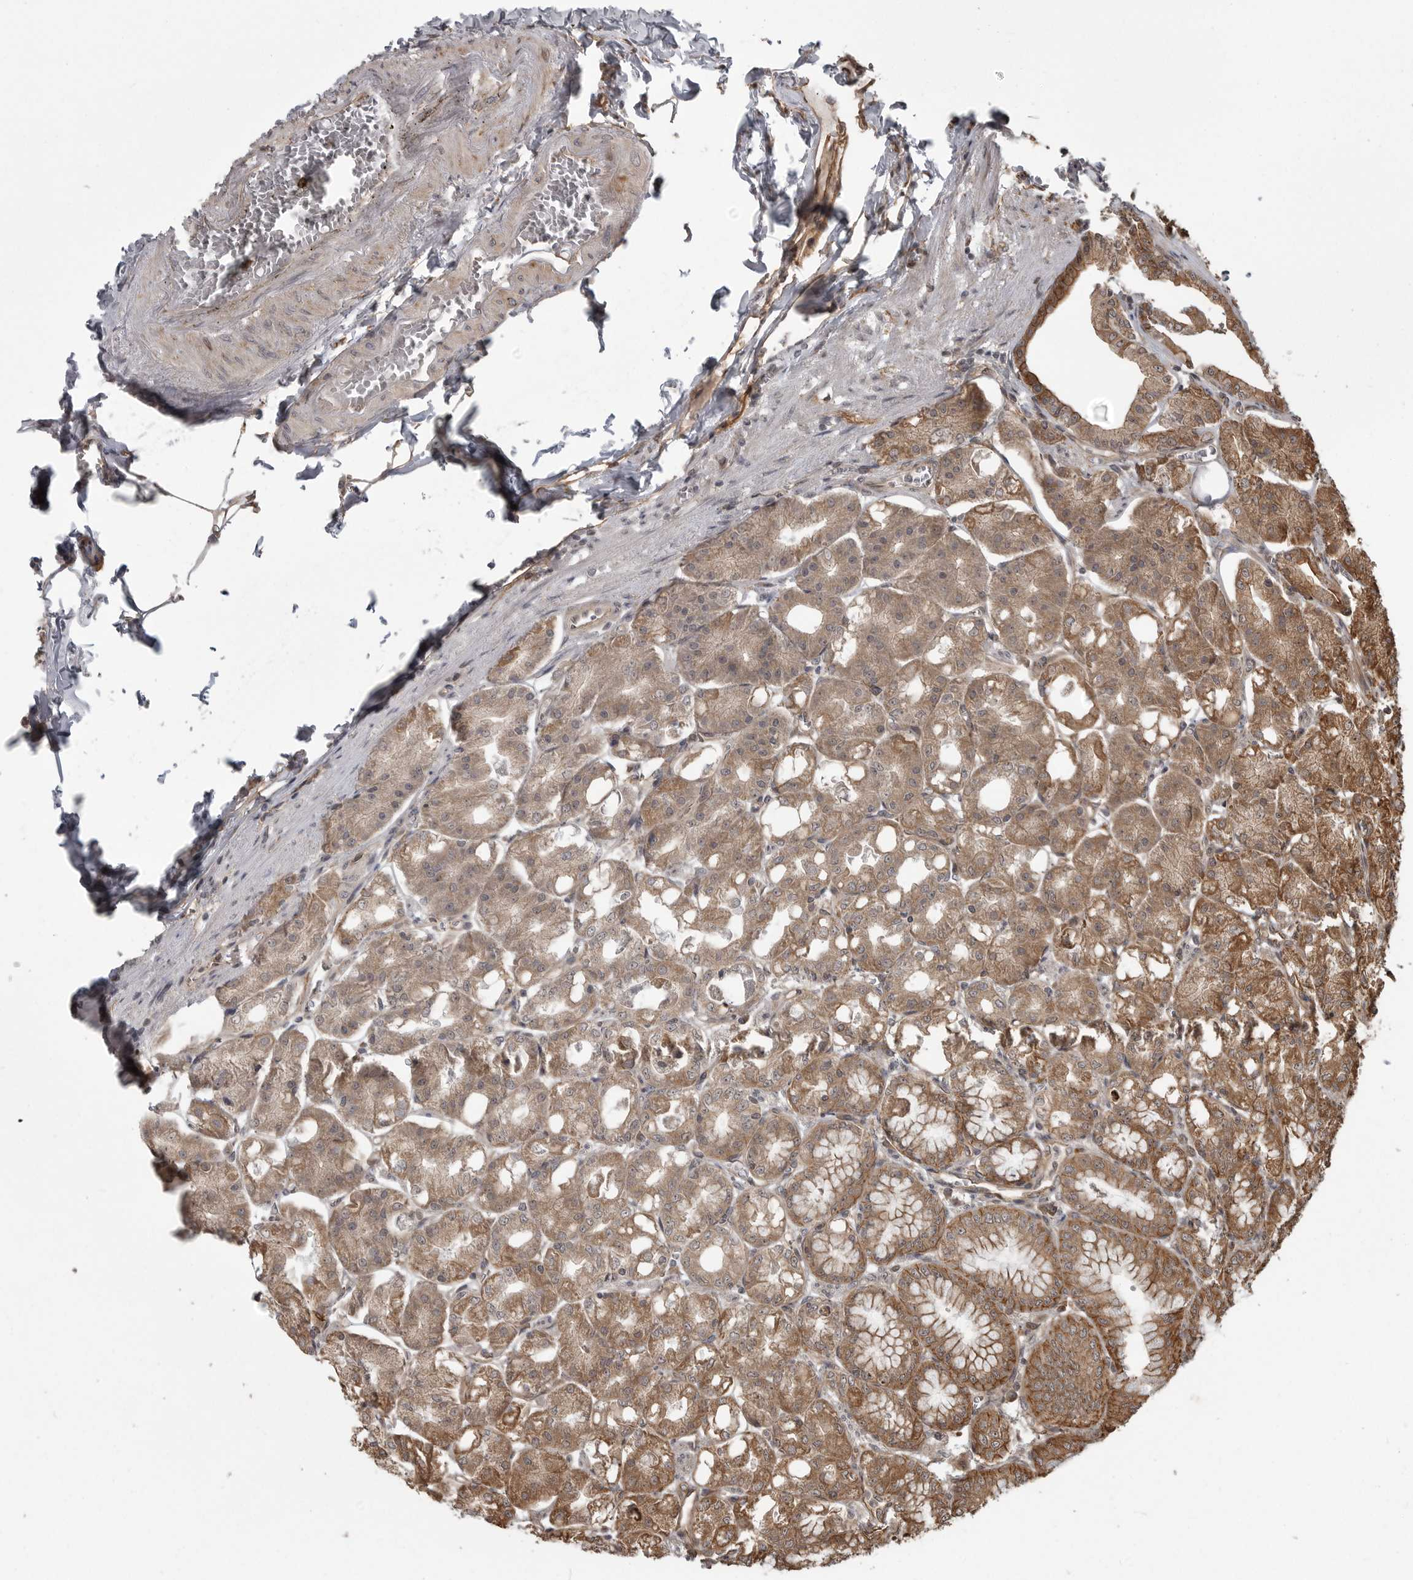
{"staining": {"intensity": "moderate", "quantity": ">75%", "location": "cytoplasmic/membranous"}, "tissue": "stomach", "cell_type": "Glandular cells", "image_type": "normal", "snomed": [{"axis": "morphology", "description": "Normal tissue, NOS"}, {"axis": "topography", "description": "Stomach, lower"}], "caption": "Human stomach stained for a protein (brown) reveals moderate cytoplasmic/membranous positive expression in approximately >75% of glandular cells.", "gene": "DNAJC8", "patient": {"sex": "male", "age": 71}}